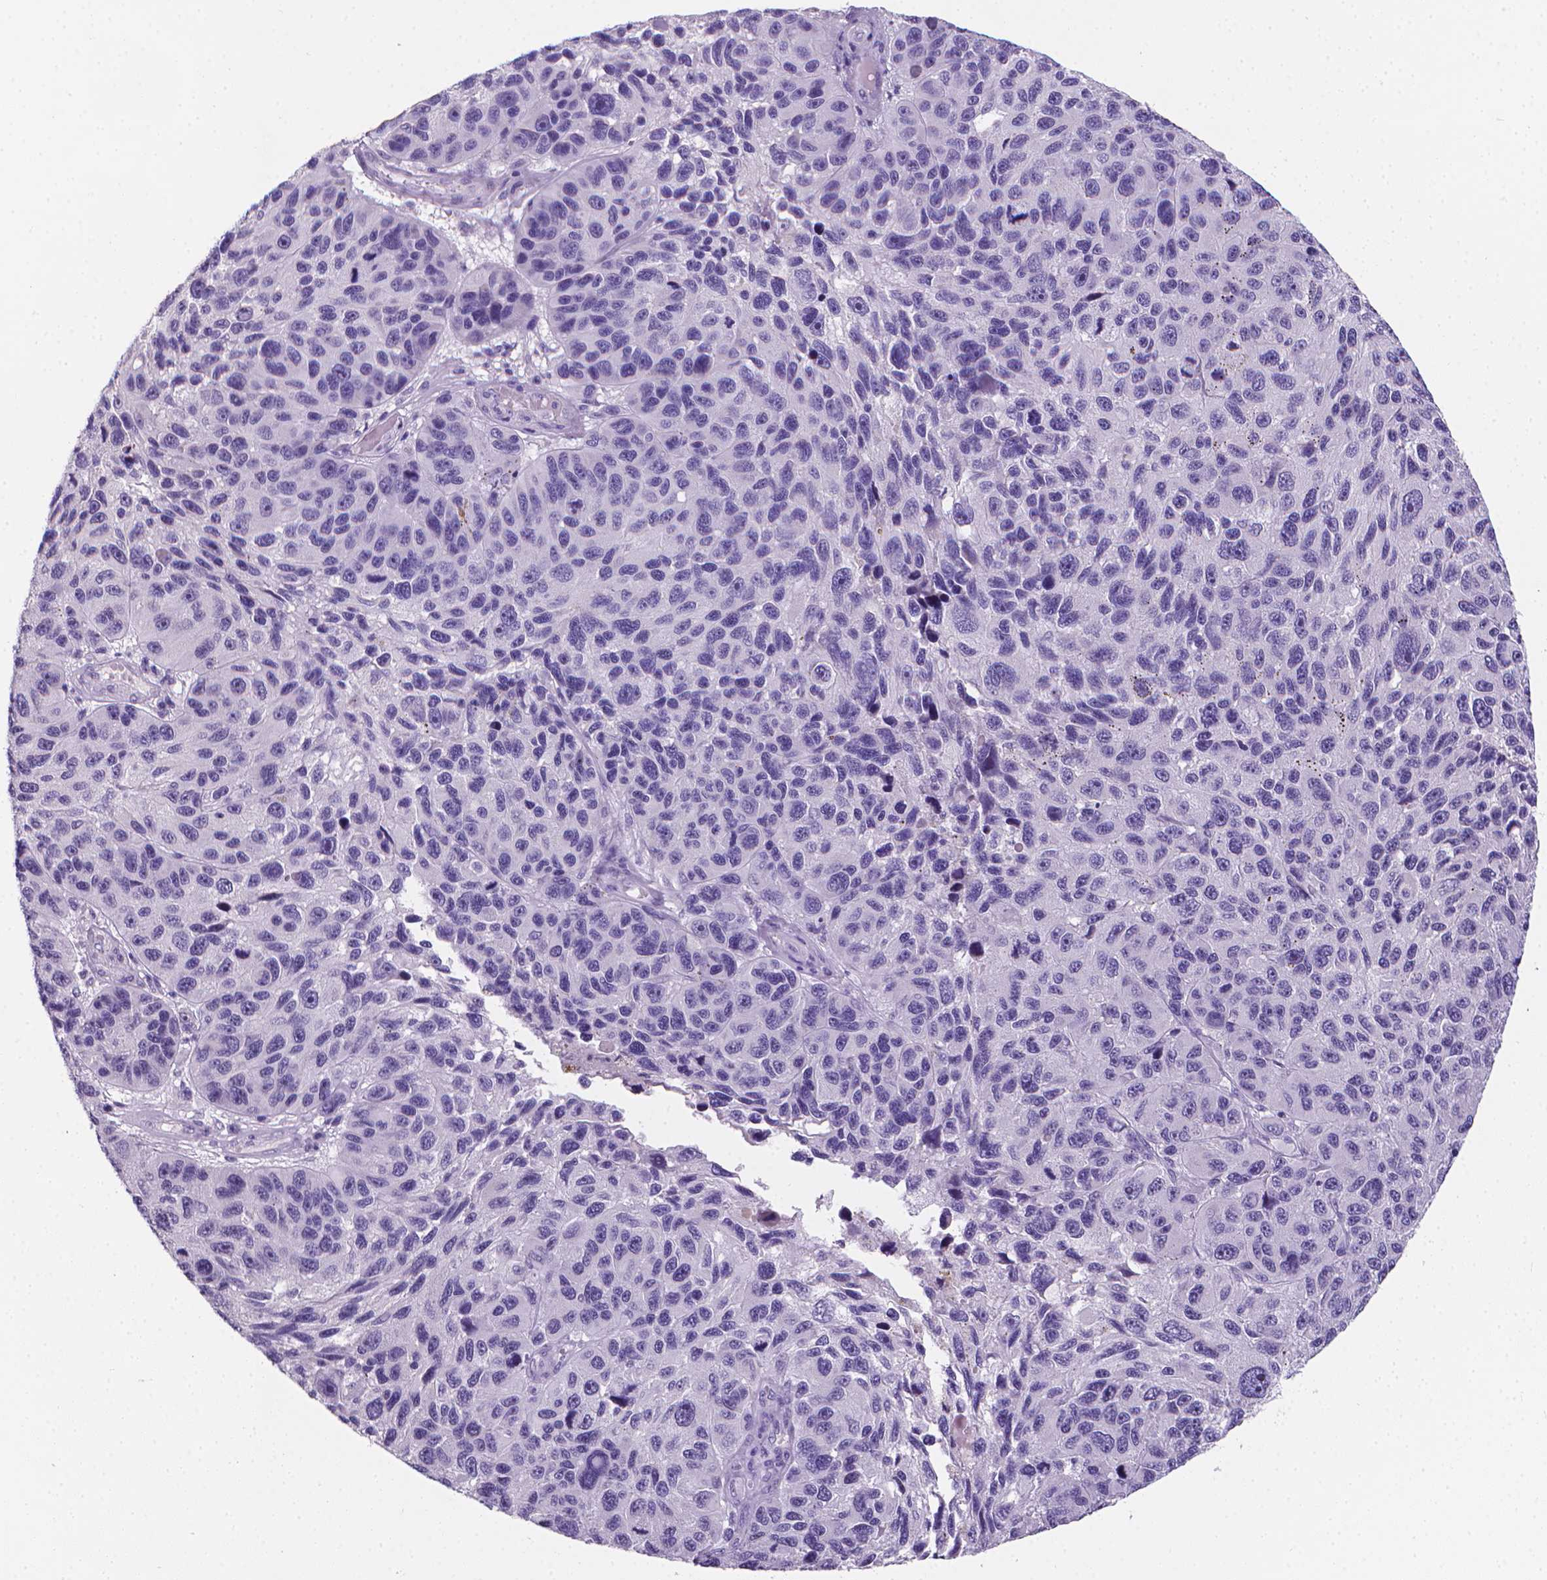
{"staining": {"intensity": "negative", "quantity": "none", "location": "none"}, "tissue": "melanoma", "cell_type": "Tumor cells", "image_type": "cancer", "snomed": [{"axis": "morphology", "description": "Malignant melanoma, NOS"}, {"axis": "topography", "description": "Skin"}], "caption": "Immunohistochemistry (IHC) photomicrograph of neoplastic tissue: melanoma stained with DAB (3,3'-diaminobenzidine) demonstrates no significant protein positivity in tumor cells.", "gene": "XPNPEP2", "patient": {"sex": "male", "age": 53}}